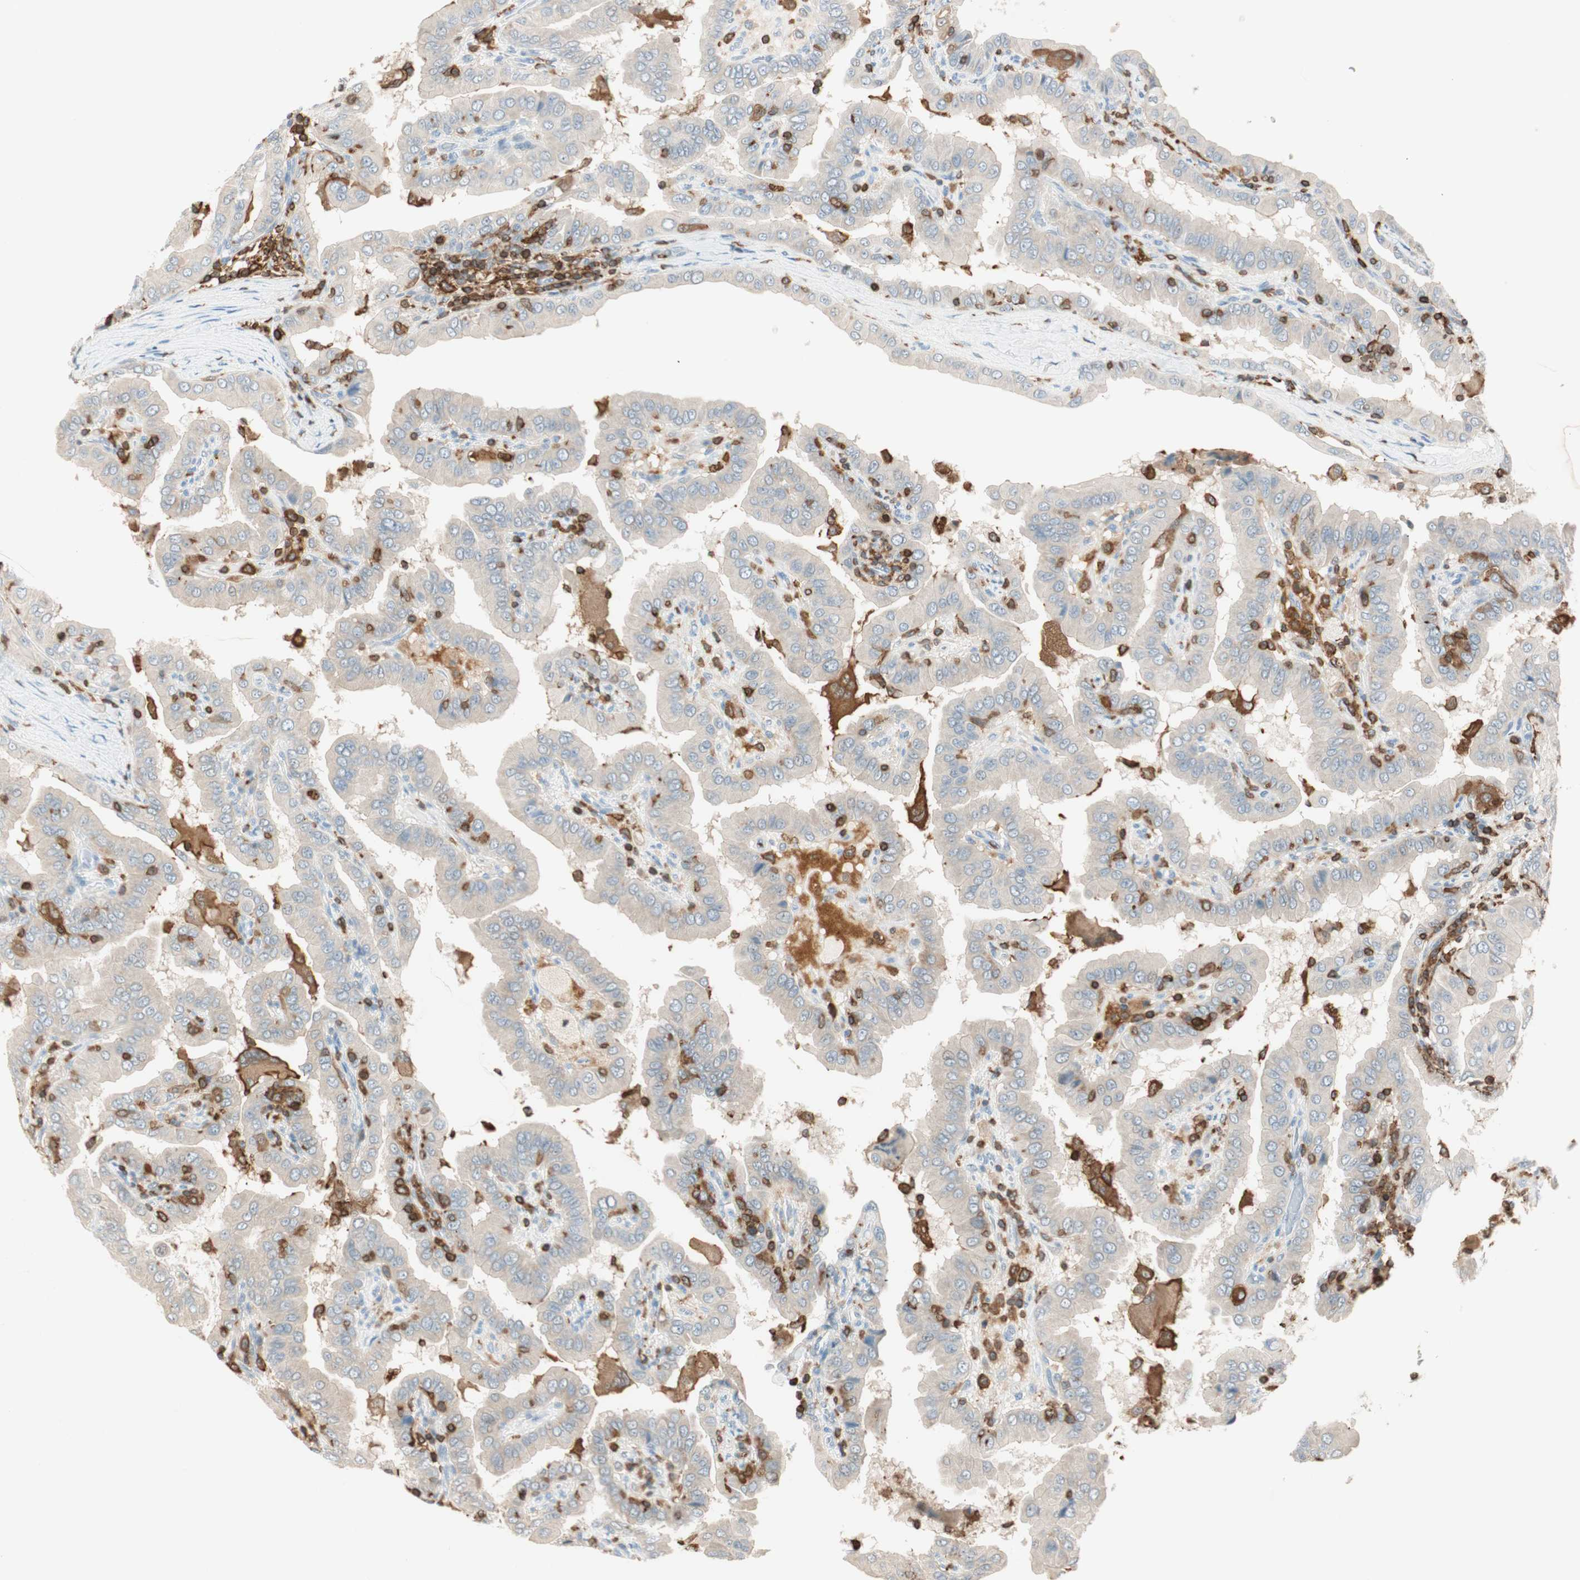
{"staining": {"intensity": "weak", "quantity": ">75%", "location": "cytoplasmic/membranous"}, "tissue": "thyroid cancer", "cell_type": "Tumor cells", "image_type": "cancer", "snomed": [{"axis": "morphology", "description": "Papillary adenocarcinoma, NOS"}, {"axis": "topography", "description": "Thyroid gland"}], "caption": "Immunohistochemistry (DAB) staining of human thyroid cancer (papillary adenocarcinoma) exhibits weak cytoplasmic/membranous protein positivity in about >75% of tumor cells. (Brightfield microscopy of DAB IHC at high magnification).", "gene": "HPGD", "patient": {"sex": "male", "age": 33}}